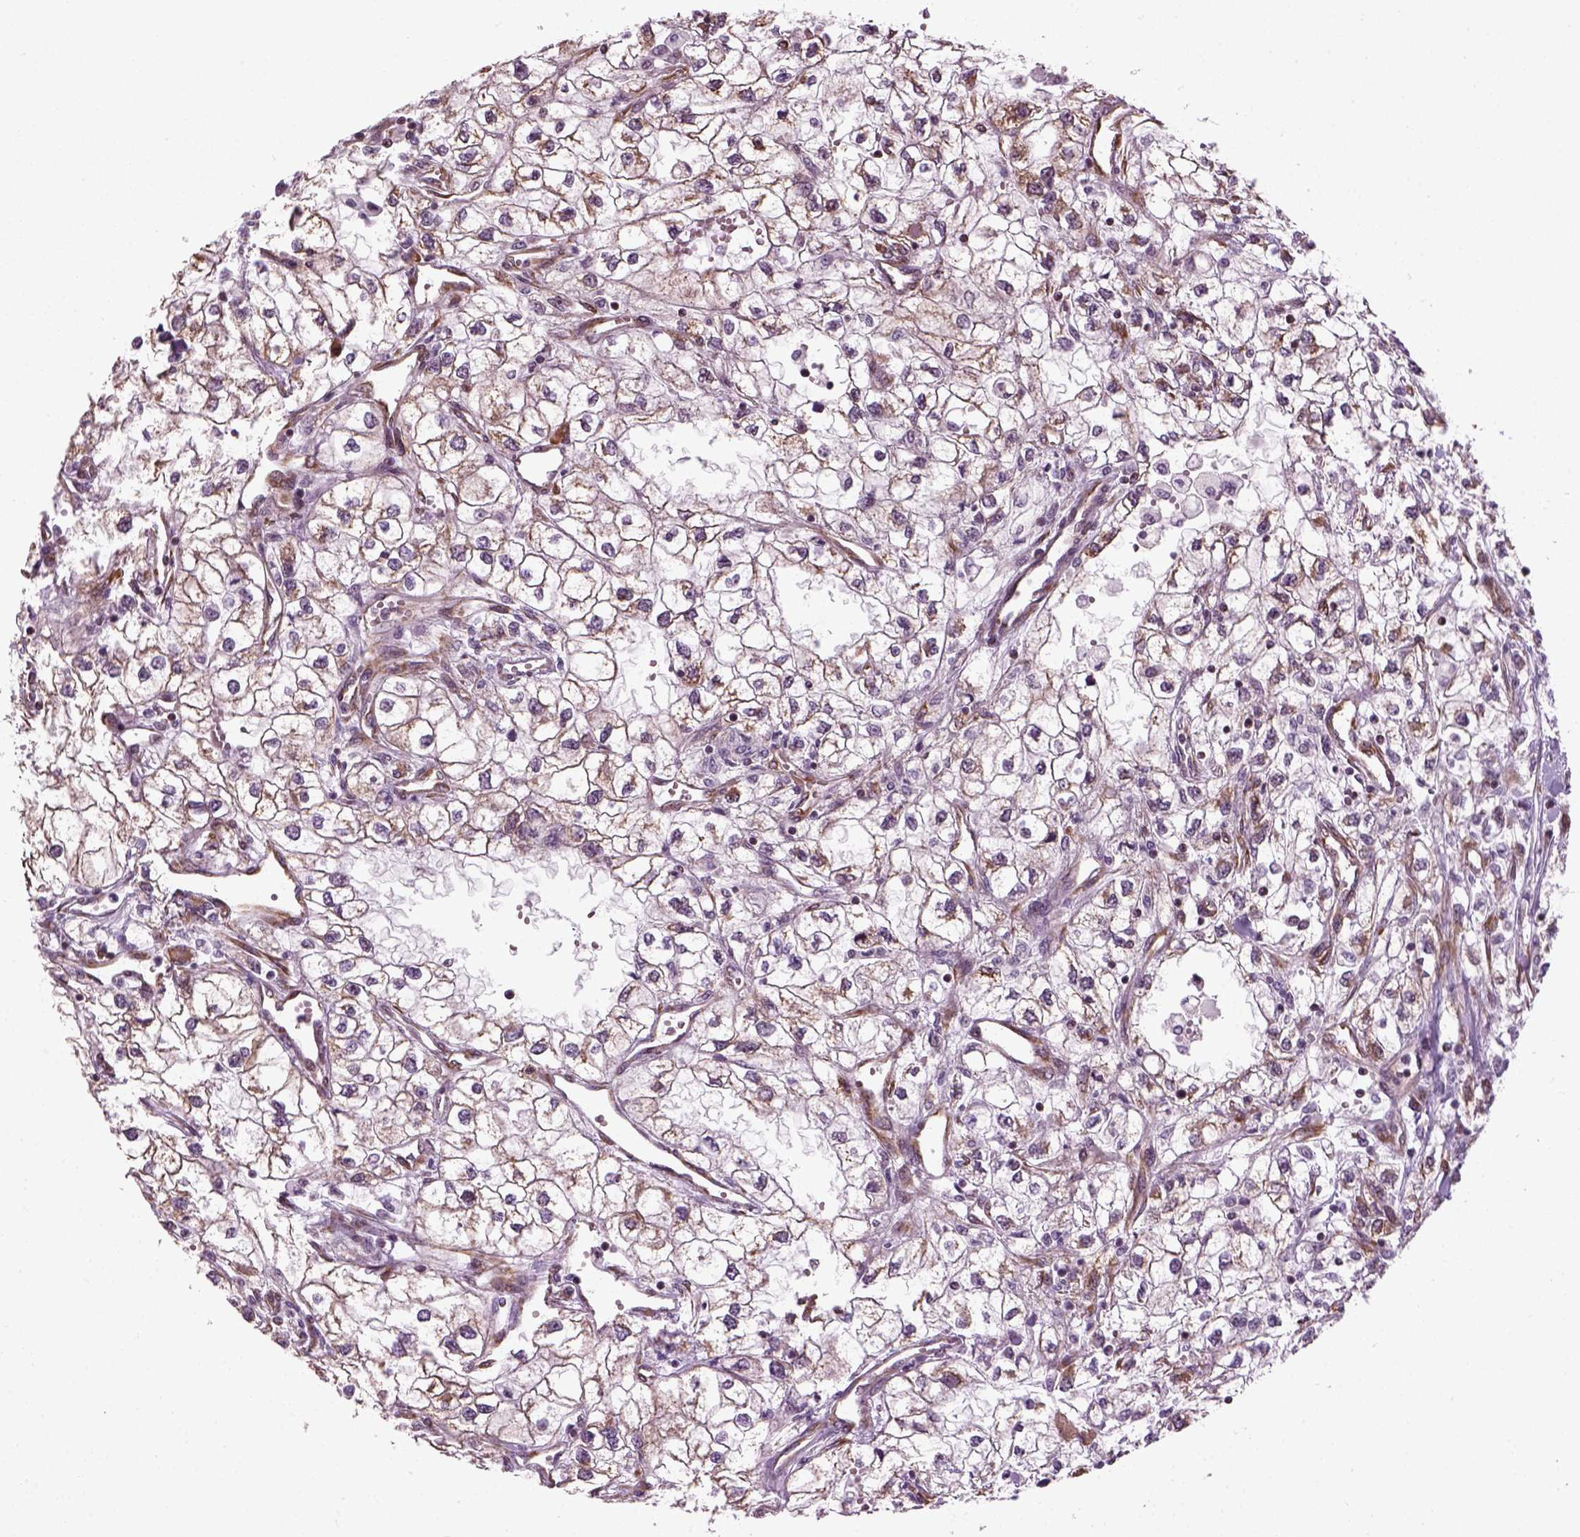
{"staining": {"intensity": "moderate", "quantity": "25%-75%", "location": "cytoplasmic/membranous"}, "tissue": "renal cancer", "cell_type": "Tumor cells", "image_type": "cancer", "snomed": [{"axis": "morphology", "description": "Adenocarcinoma, NOS"}, {"axis": "topography", "description": "Kidney"}], "caption": "This is a histology image of immunohistochemistry (IHC) staining of renal cancer (adenocarcinoma), which shows moderate positivity in the cytoplasmic/membranous of tumor cells.", "gene": "XK", "patient": {"sex": "male", "age": 59}}